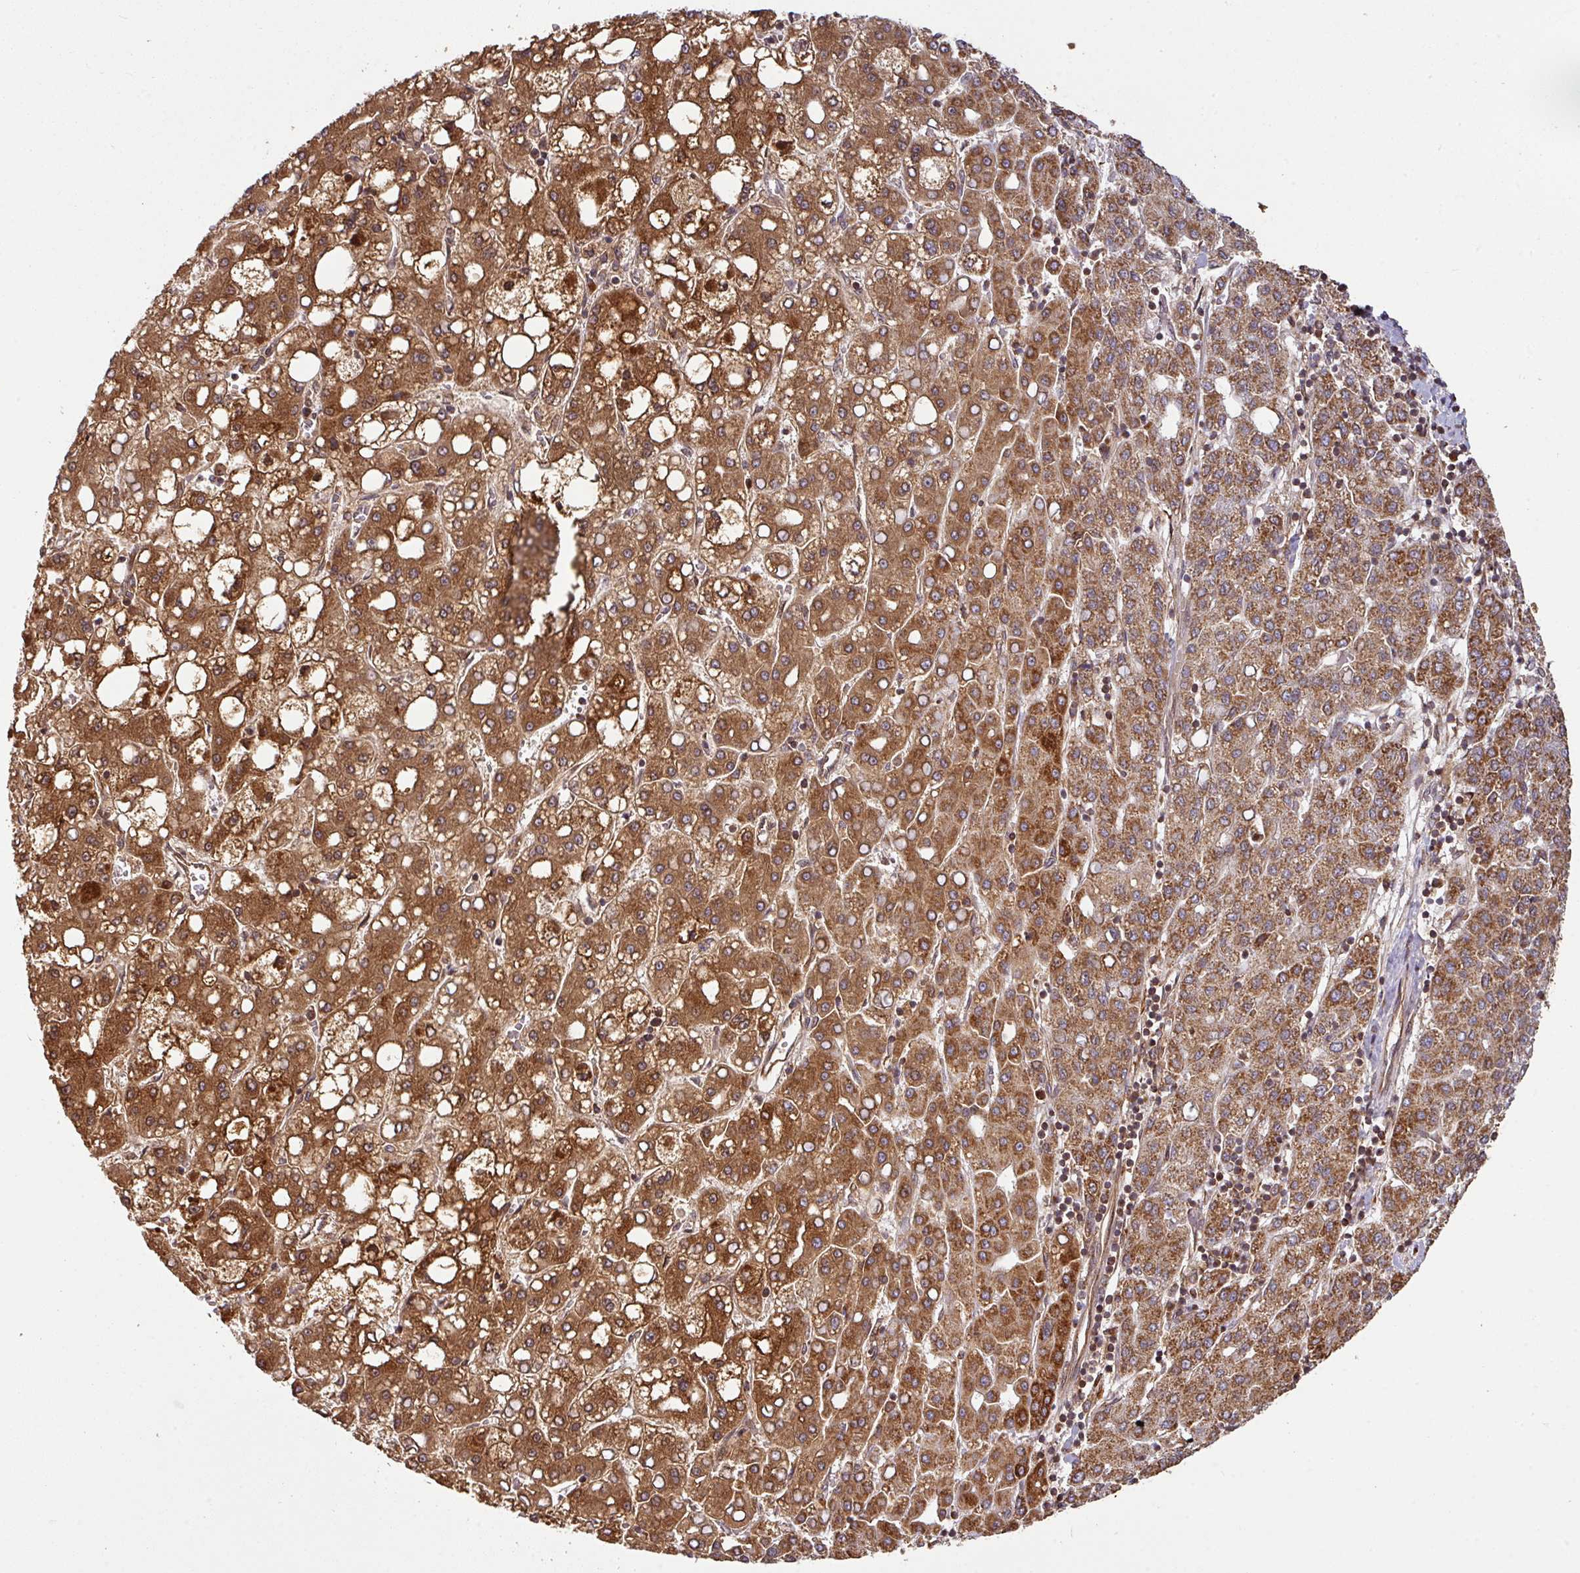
{"staining": {"intensity": "strong", "quantity": ">75%", "location": "cytoplasmic/membranous"}, "tissue": "liver cancer", "cell_type": "Tumor cells", "image_type": "cancer", "snomed": [{"axis": "morphology", "description": "Carcinoma, Hepatocellular, NOS"}, {"axis": "topography", "description": "Liver"}], "caption": "IHC micrograph of liver cancer stained for a protein (brown), which exhibits high levels of strong cytoplasmic/membranous expression in about >75% of tumor cells.", "gene": "TRAP1", "patient": {"sex": "male", "age": 65}}